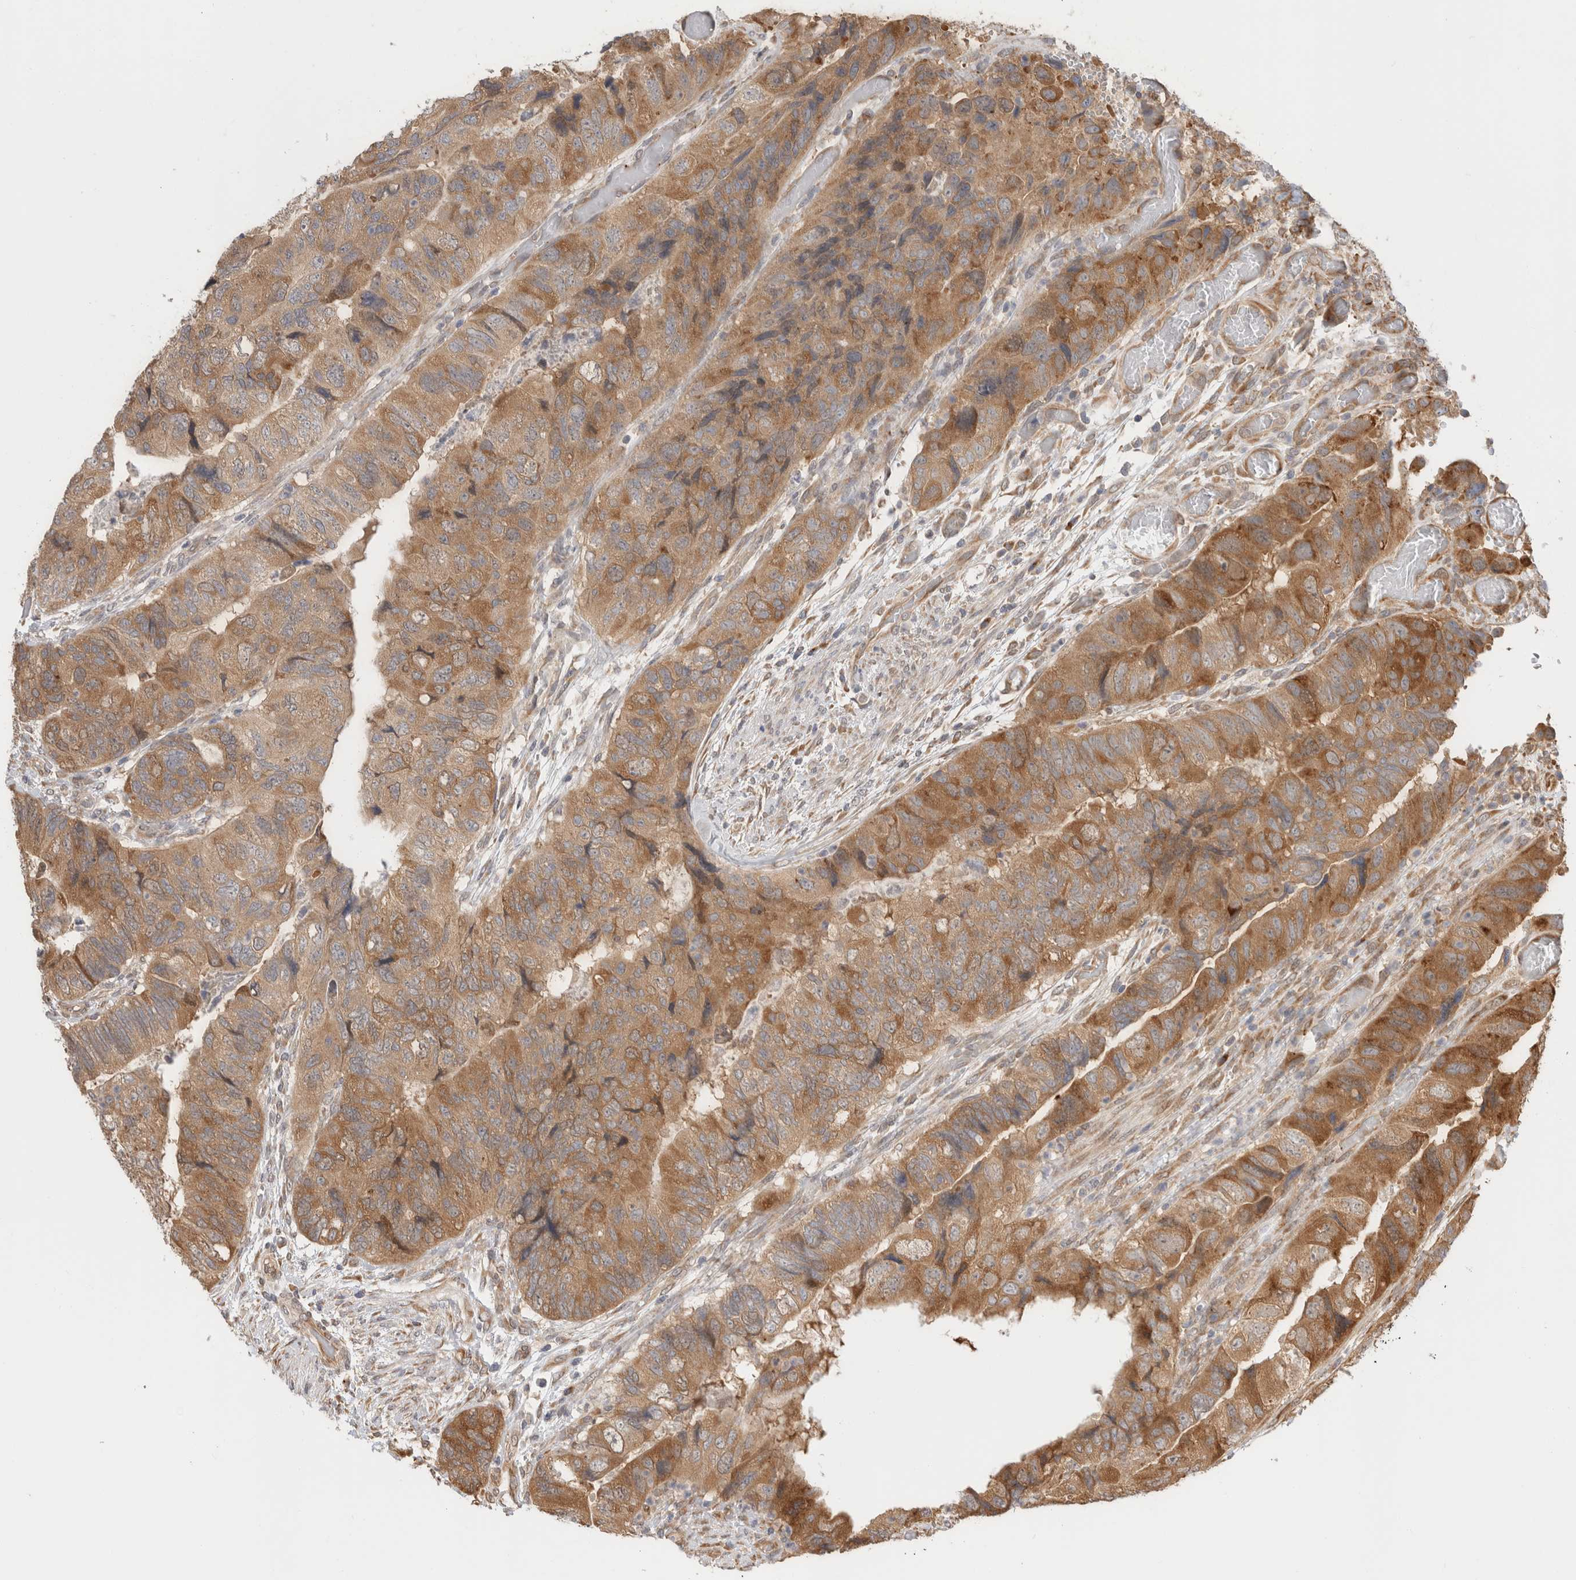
{"staining": {"intensity": "moderate", "quantity": ">75%", "location": "cytoplasmic/membranous"}, "tissue": "colorectal cancer", "cell_type": "Tumor cells", "image_type": "cancer", "snomed": [{"axis": "morphology", "description": "Adenocarcinoma, NOS"}, {"axis": "topography", "description": "Rectum"}], "caption": "Approximately >75% of tumor cells in colorectal cancer show moderate cytoplasmic/membranous protein expression as visualized by brown immunohistochemical staining.", "gene": "ACTL9", "patient": {"sex": "male", "age": 63}}